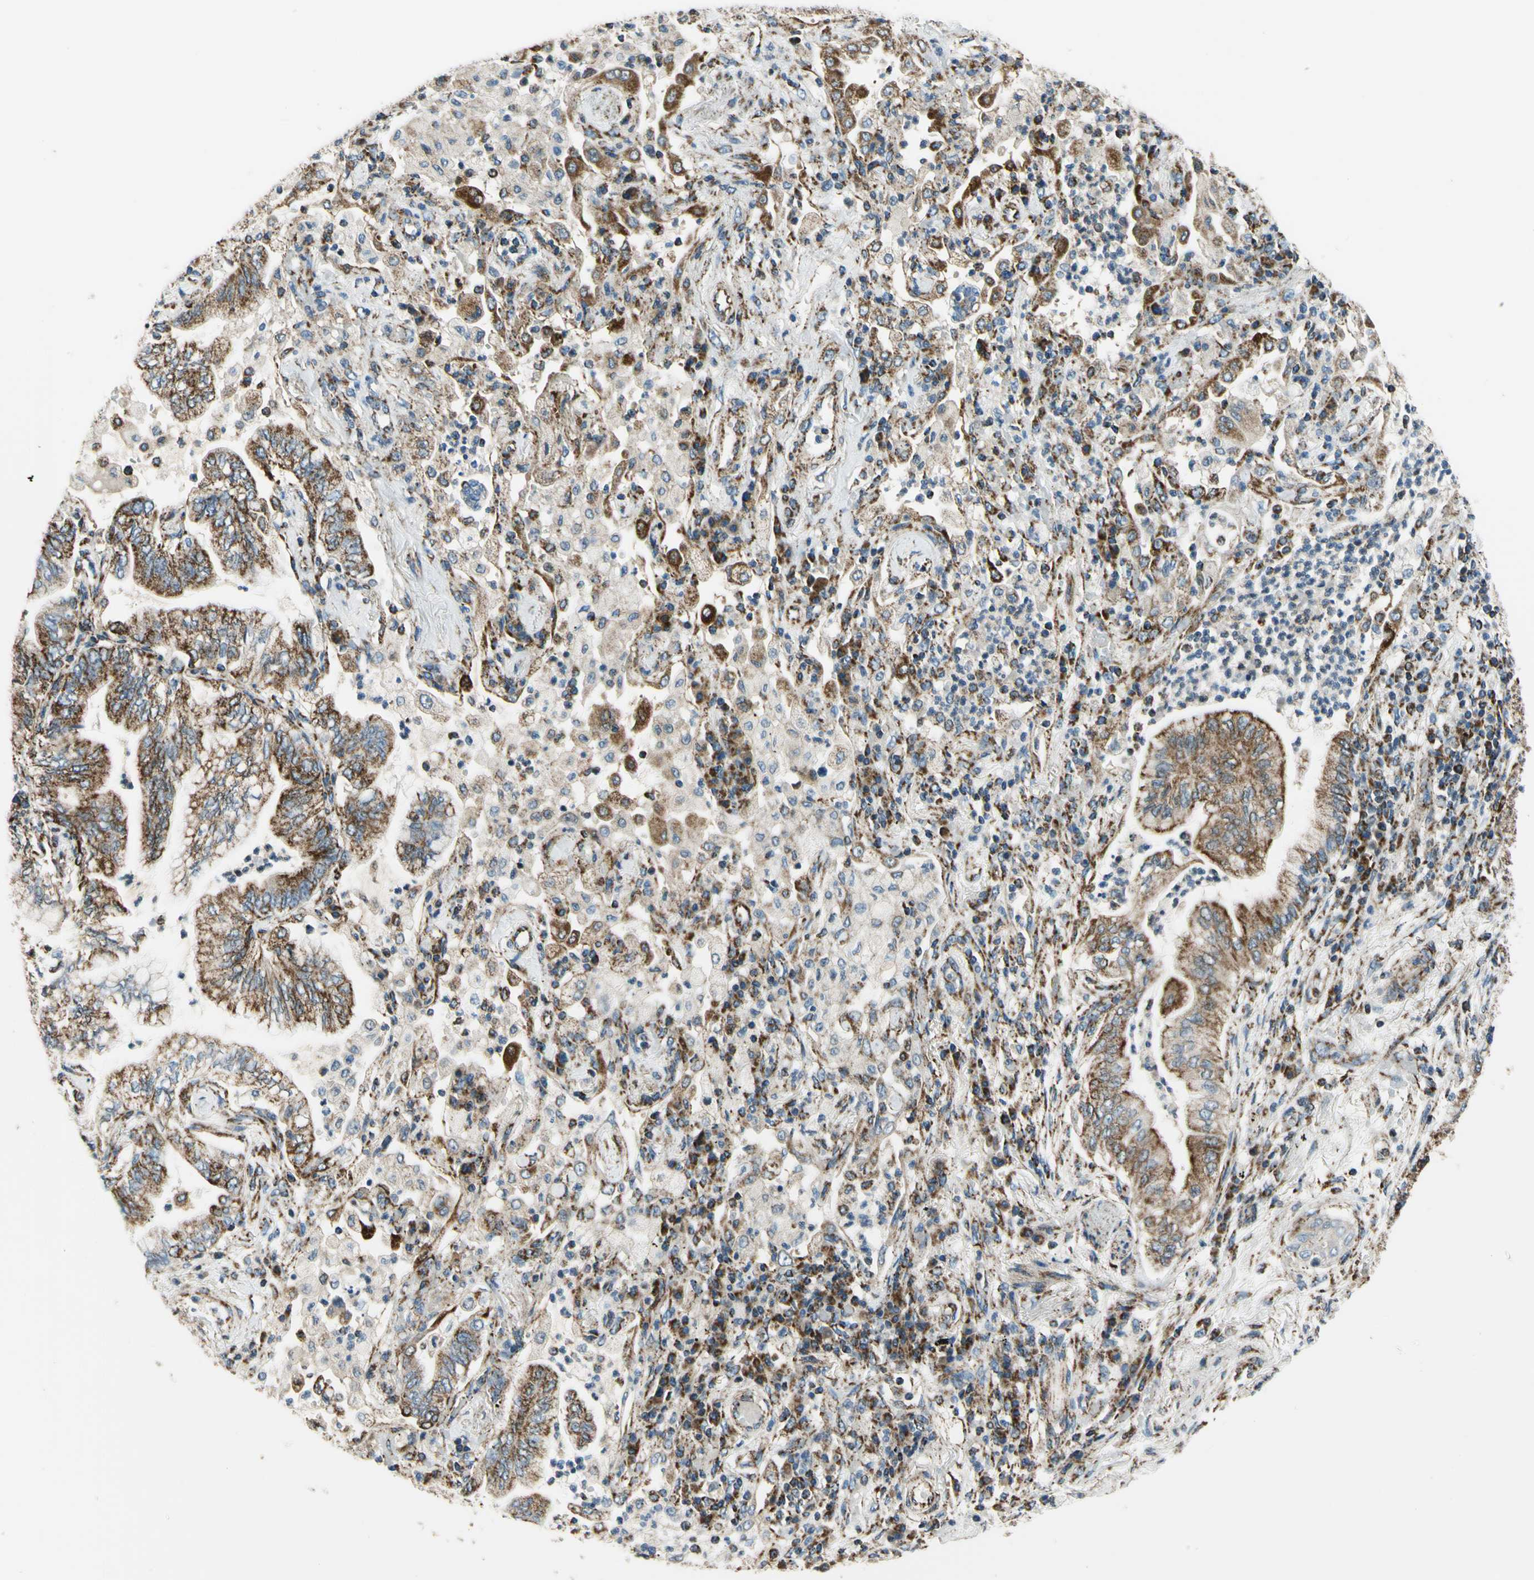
{"staining": {"intensity": "strong", "quantity": ">75%", "location": "cytoplasmic/membranous"}, "tissue": "lung cancer", "cell_type": "Tumor cells", "image_type": "cancer", "snomed": [{"axis": "morphology", "description": "Normal tissue, NOS"}, {"axis": "morphology", "description": "Adenocarcinoma, NOS"}, {"axis": "topography", "description": "Bronchus"}, {"axis": "topography", "description": "Lung"}], "caption": "Approximately >75% of tumor cells in human lung adenocarcinoma show strong cytoplasmic/membranous protein staining as visualized by brown immunohistochemical staining.", "gene": "MAVS", "patient": {"sex": "female", "age": 70}}